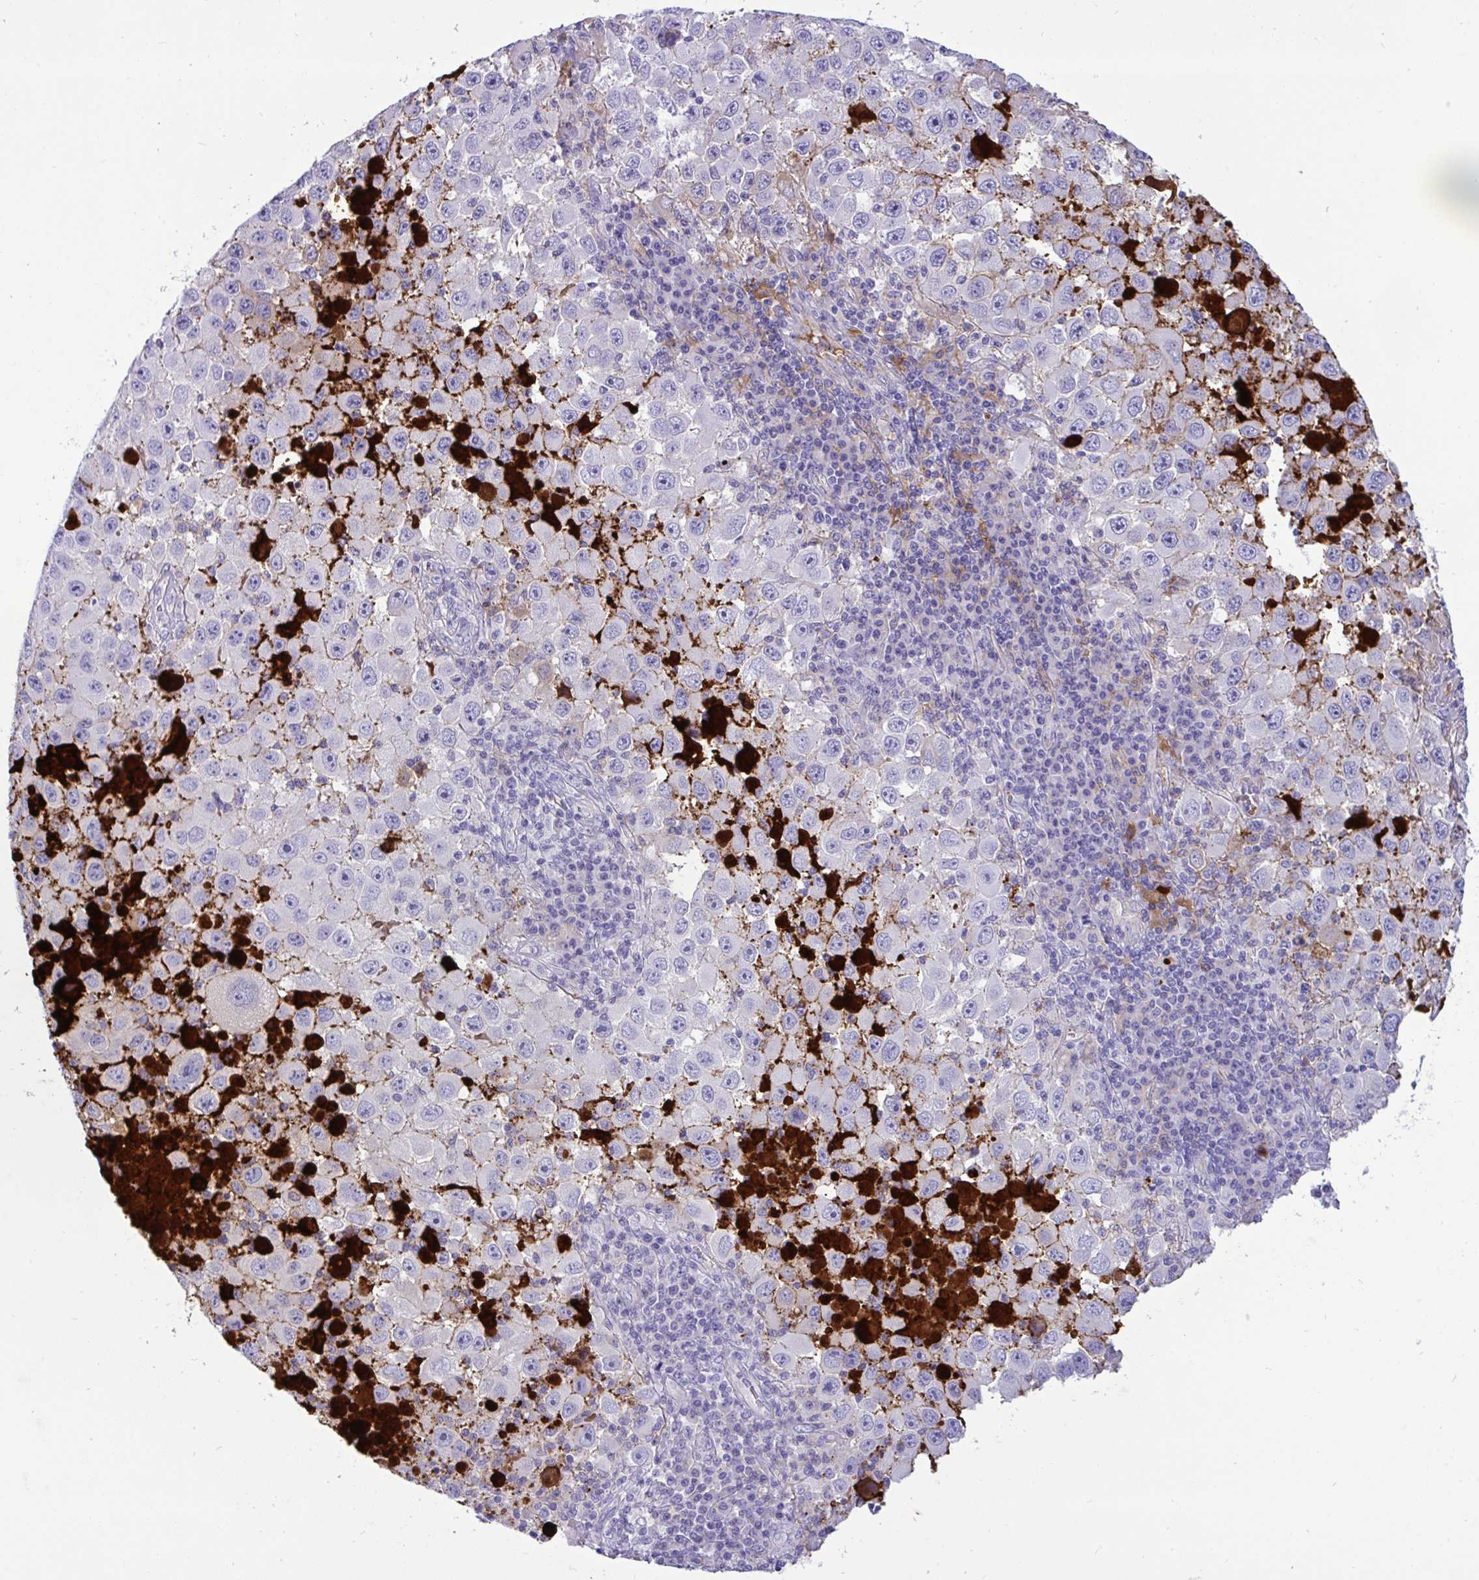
{"staining": {"intensity": "moderate", "quantity": "<25%", "location": "cytoplasmic/membranous"}, "tissue": "melanoma", "cell_type": "Tumor cells", "image_type": "cancer", "snomed": [{"axis": "morphology", "description": "Malignant melanoma, Metastatic site"}, {"axis": "topography", "description": "Lymph node"}], "caption": "This is an image of IHC staining of melanoma, which shows moderate staining in the cytoplasmic/membranous of tumor cells.", "gene": "F2", "patient": {"sex": "female", "age": 67}}